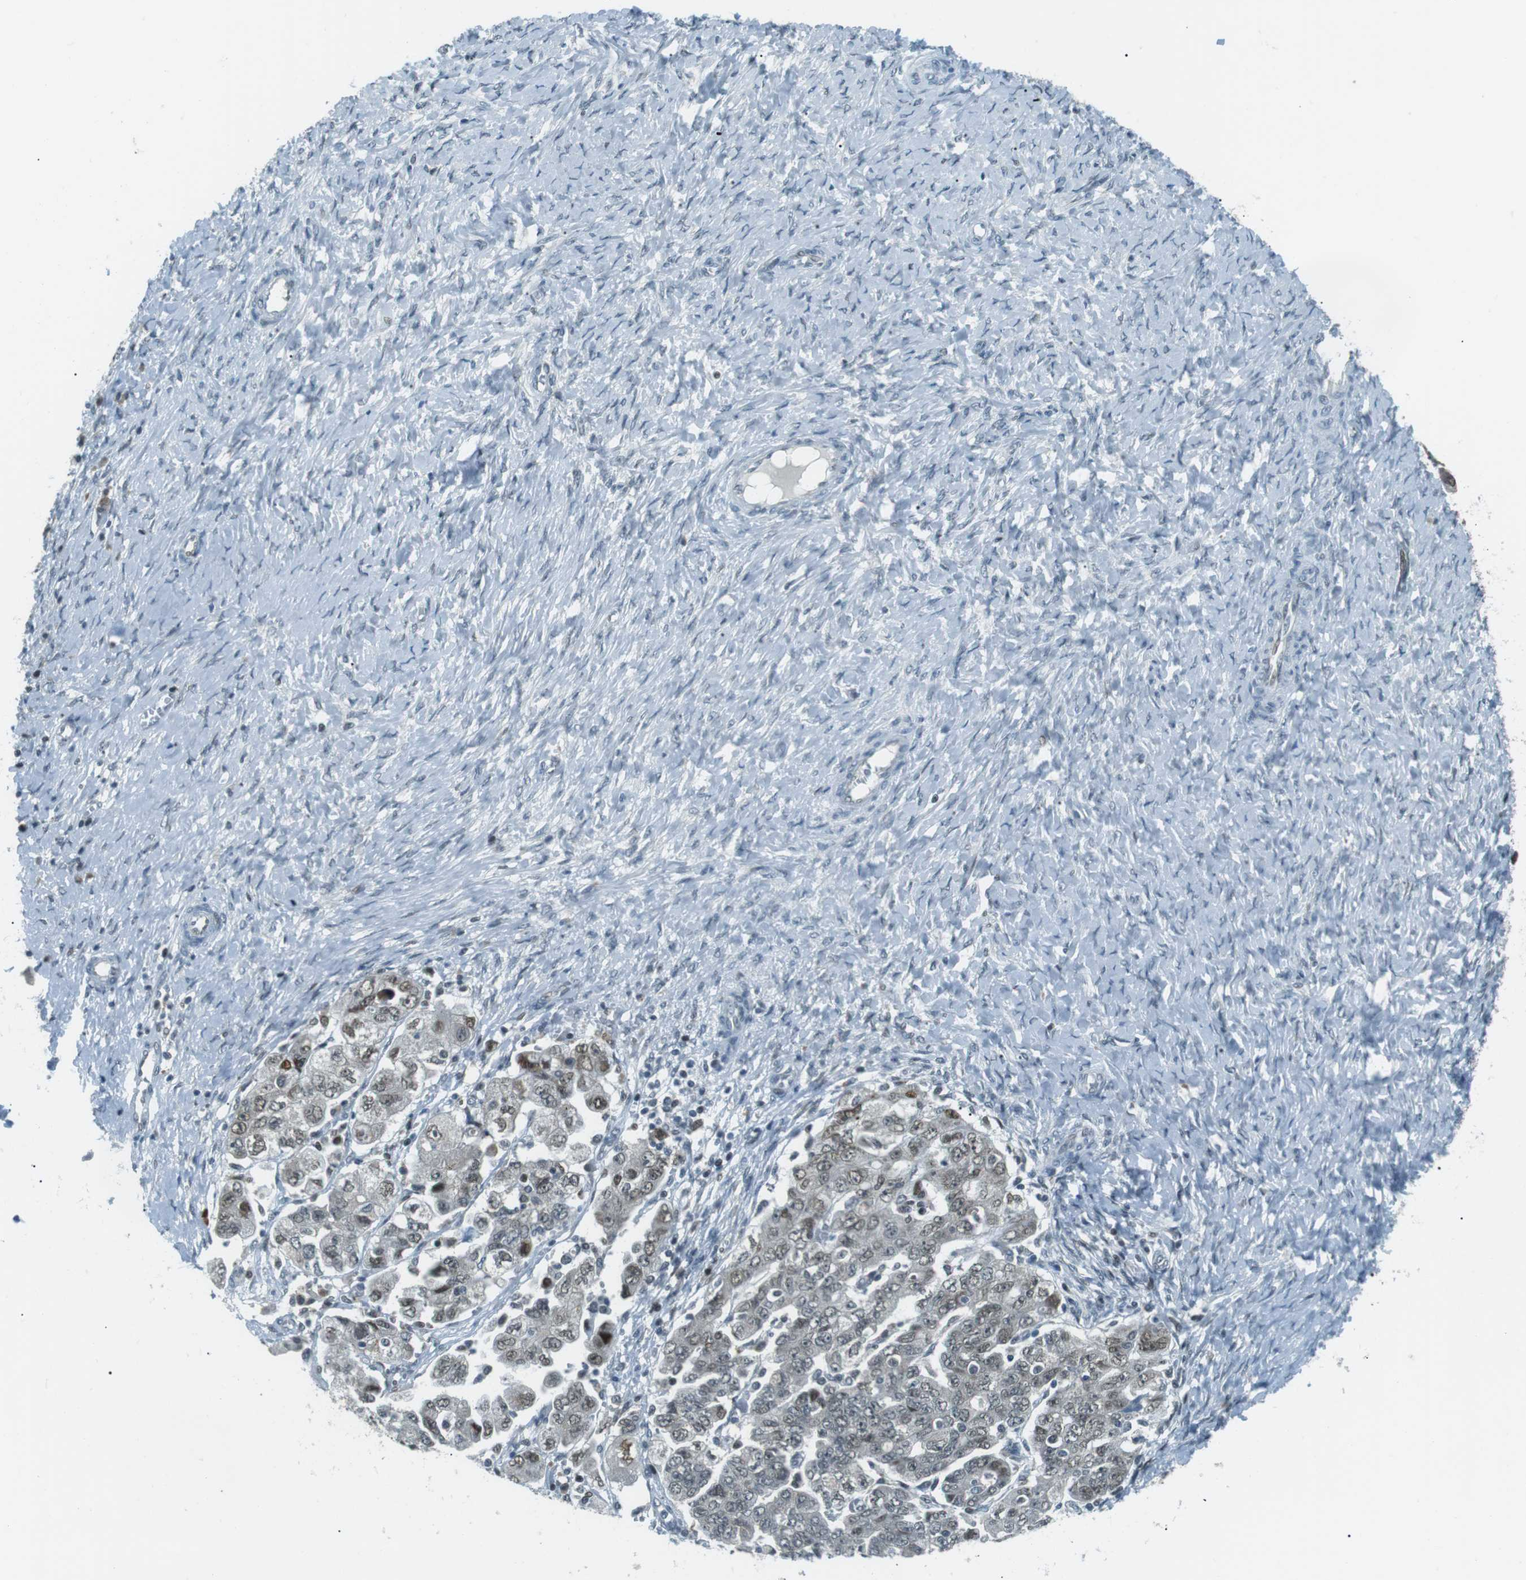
{"staining": {"intensity": "weak", "quantity": "<25%", "location": "nuclear"}, "tissue": "ovarian cancer", "cell_type": "Tumor cells", "image_type": "cancer", "snomed": [{"axis": "morphology", "description": "Carcinoma, NOS"}, {"axis": "morphology", "description": "Cystadenocarcinoma, serous, NOS"}, {"axis": "topography", "description": "Ovary"}], "caption": "Immunohistochemical staining of human ovarian cancer (serous cystadenocarcinoma) exhibits no significant expression in tumor cells. The staining was performed using DAB (3,3'-diaminobenzidine) to visualize the protein expression in brown, while the nuclei were stained in blue with hematoxylin (Magnification: 20x).", "gene": "PJA1", "patient": {"sex": "female", "age": 69}}